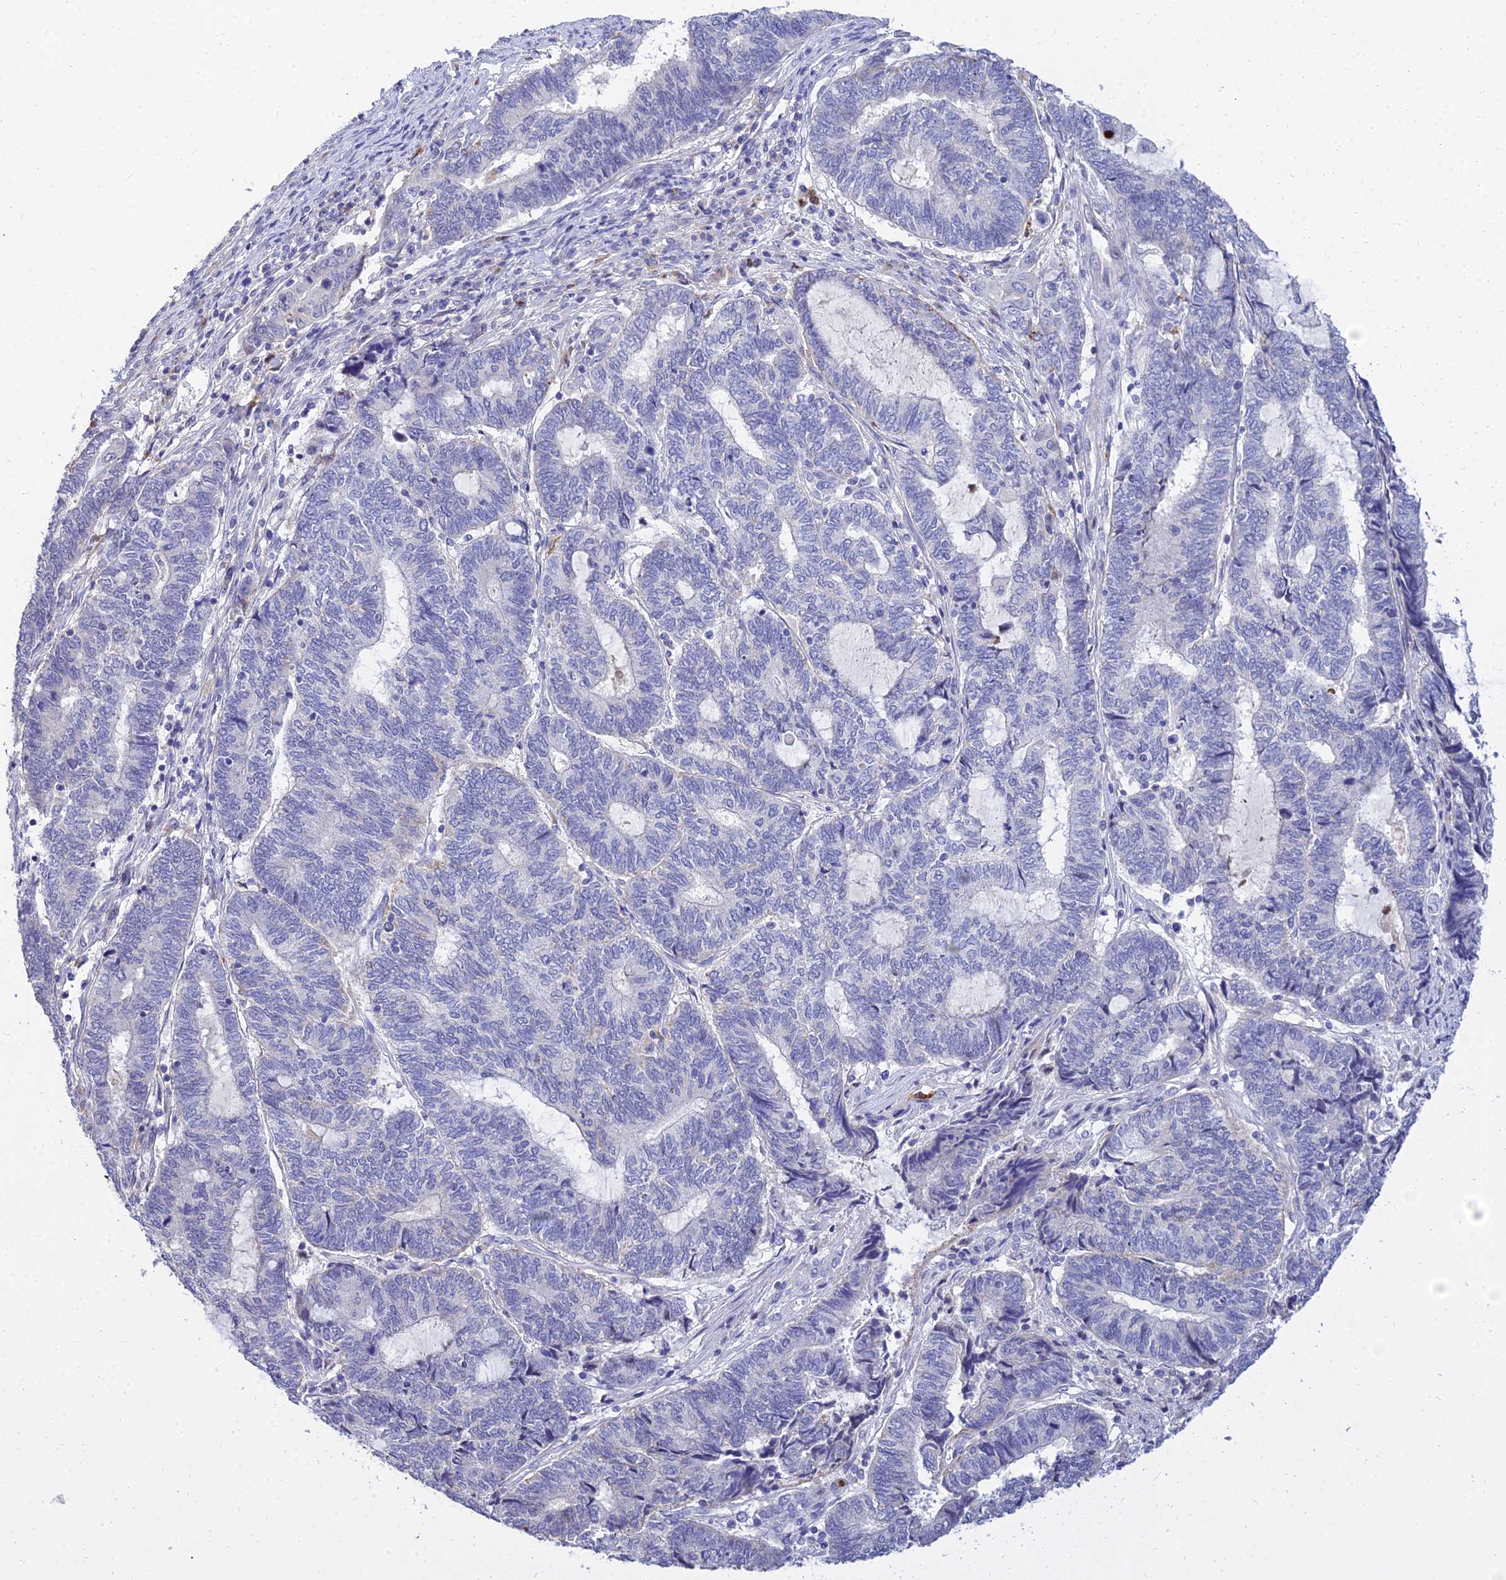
{"staining": {"intensity": "negative", "quantity": "none", "location": "none"}, "tissue": "endometrial cancer", "cell_type": "Tumor cells", "image_type": "cancer", "snomed": [{"axis": "morphology", "description": "Adenocarcinoma, NOS"}, {"axis": "topography", "description": "Uterus"}, {"axis": "topography", "description": "Endometrium"}], "caption": "Endometrial adenocarcinoma was stained to show a protein in brown. There is no significant positivity in tumor cells.", "gene": "VWC2L", "patient": {"sex": "female", "age": 70}}